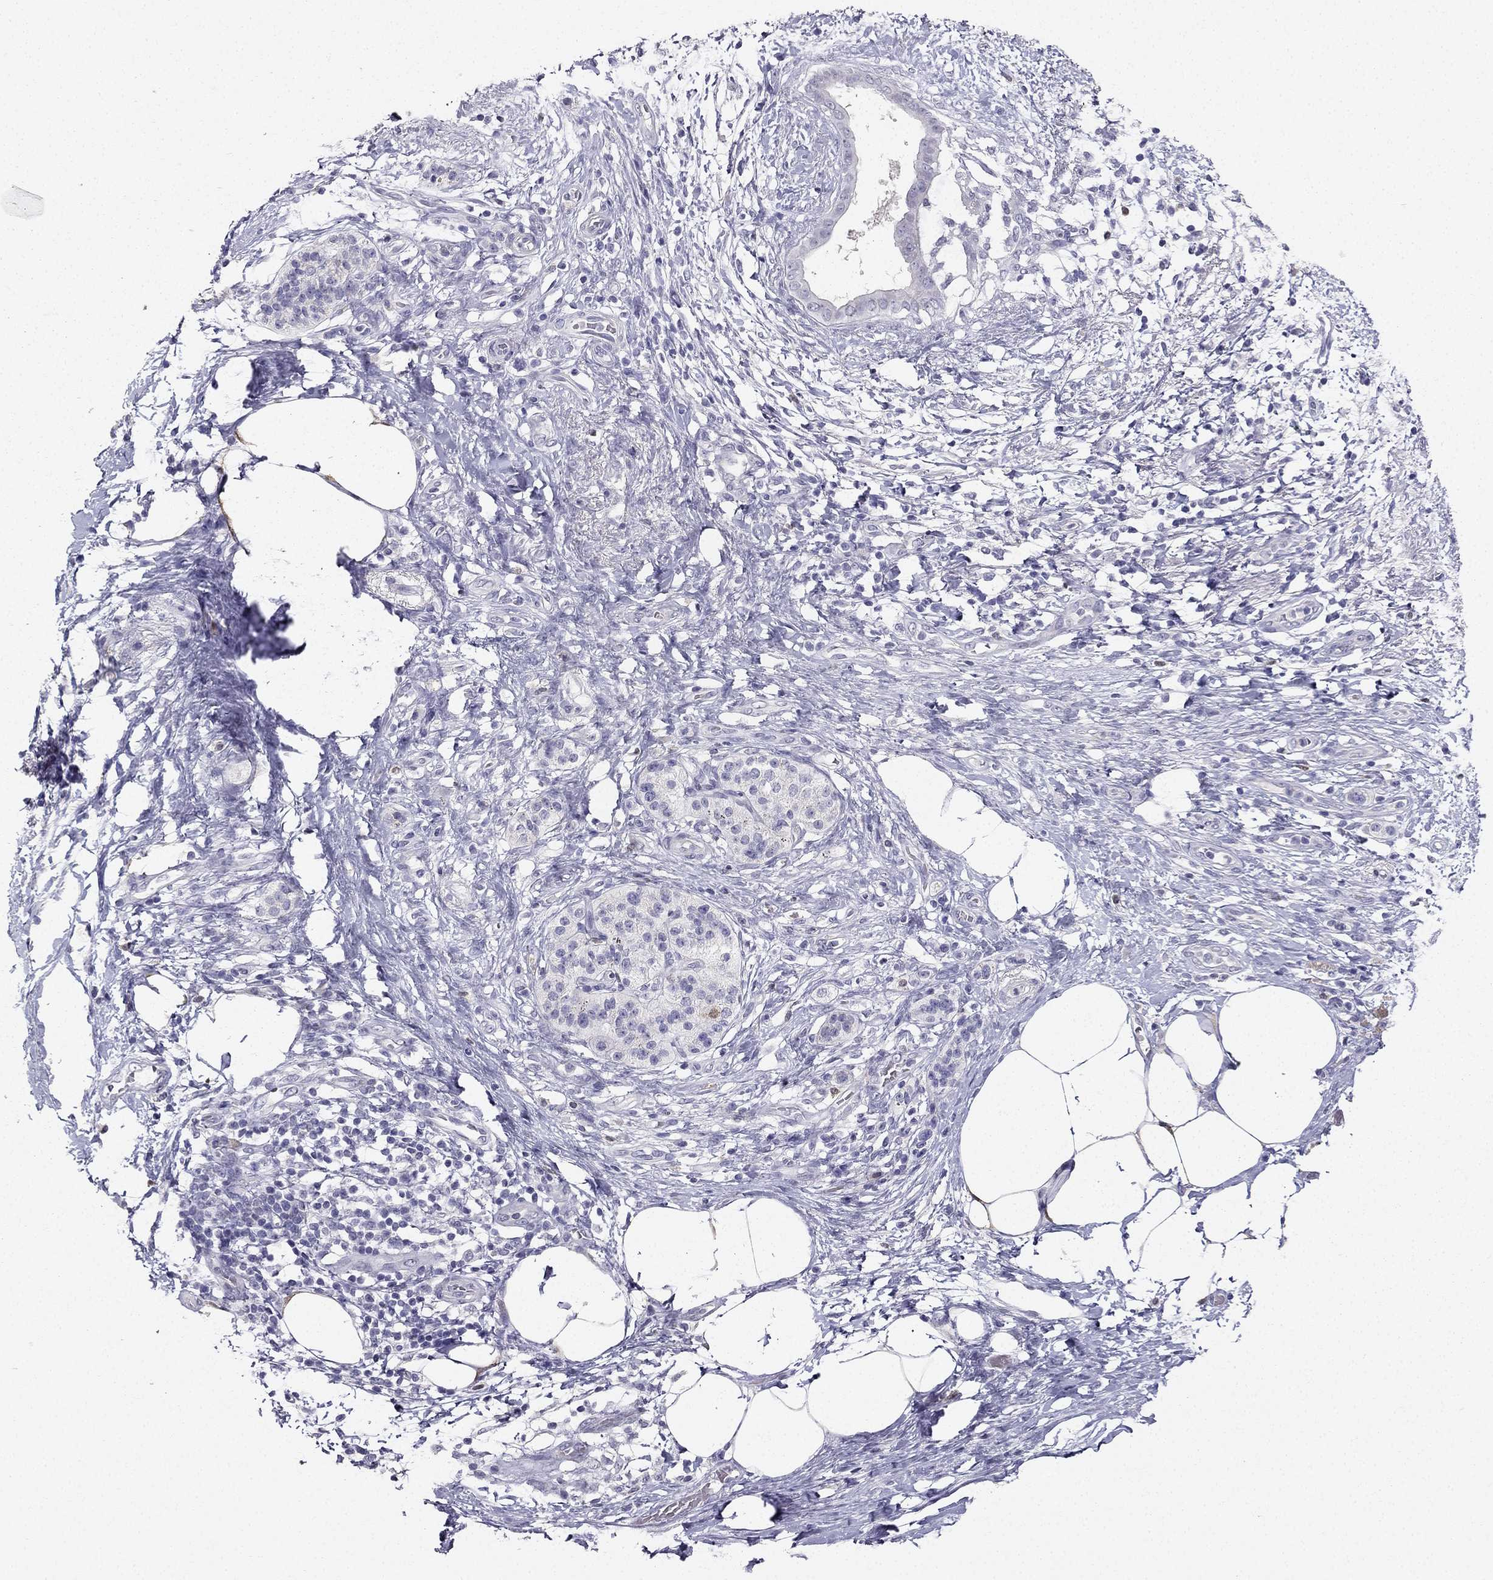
{"staining": {"intensity": "negative", "quantity": "none", "location": "none"}, "tissue": "pancreatic cancer", "cell_type": "Tumor cells", "image_type": "cancer", "snomed": [{"axis": "morphology", "description": "Adenocarcinoma, NOS"}, {"axis": "topography", "description": "Pancreas"}], "caption": "DAB immunohistochemical staining of pancreatic adenocarcinoma exhibits no significant expression in tumor cells.", "gene": "CALB2", "patient": {"sex": "female", "age": 72}}